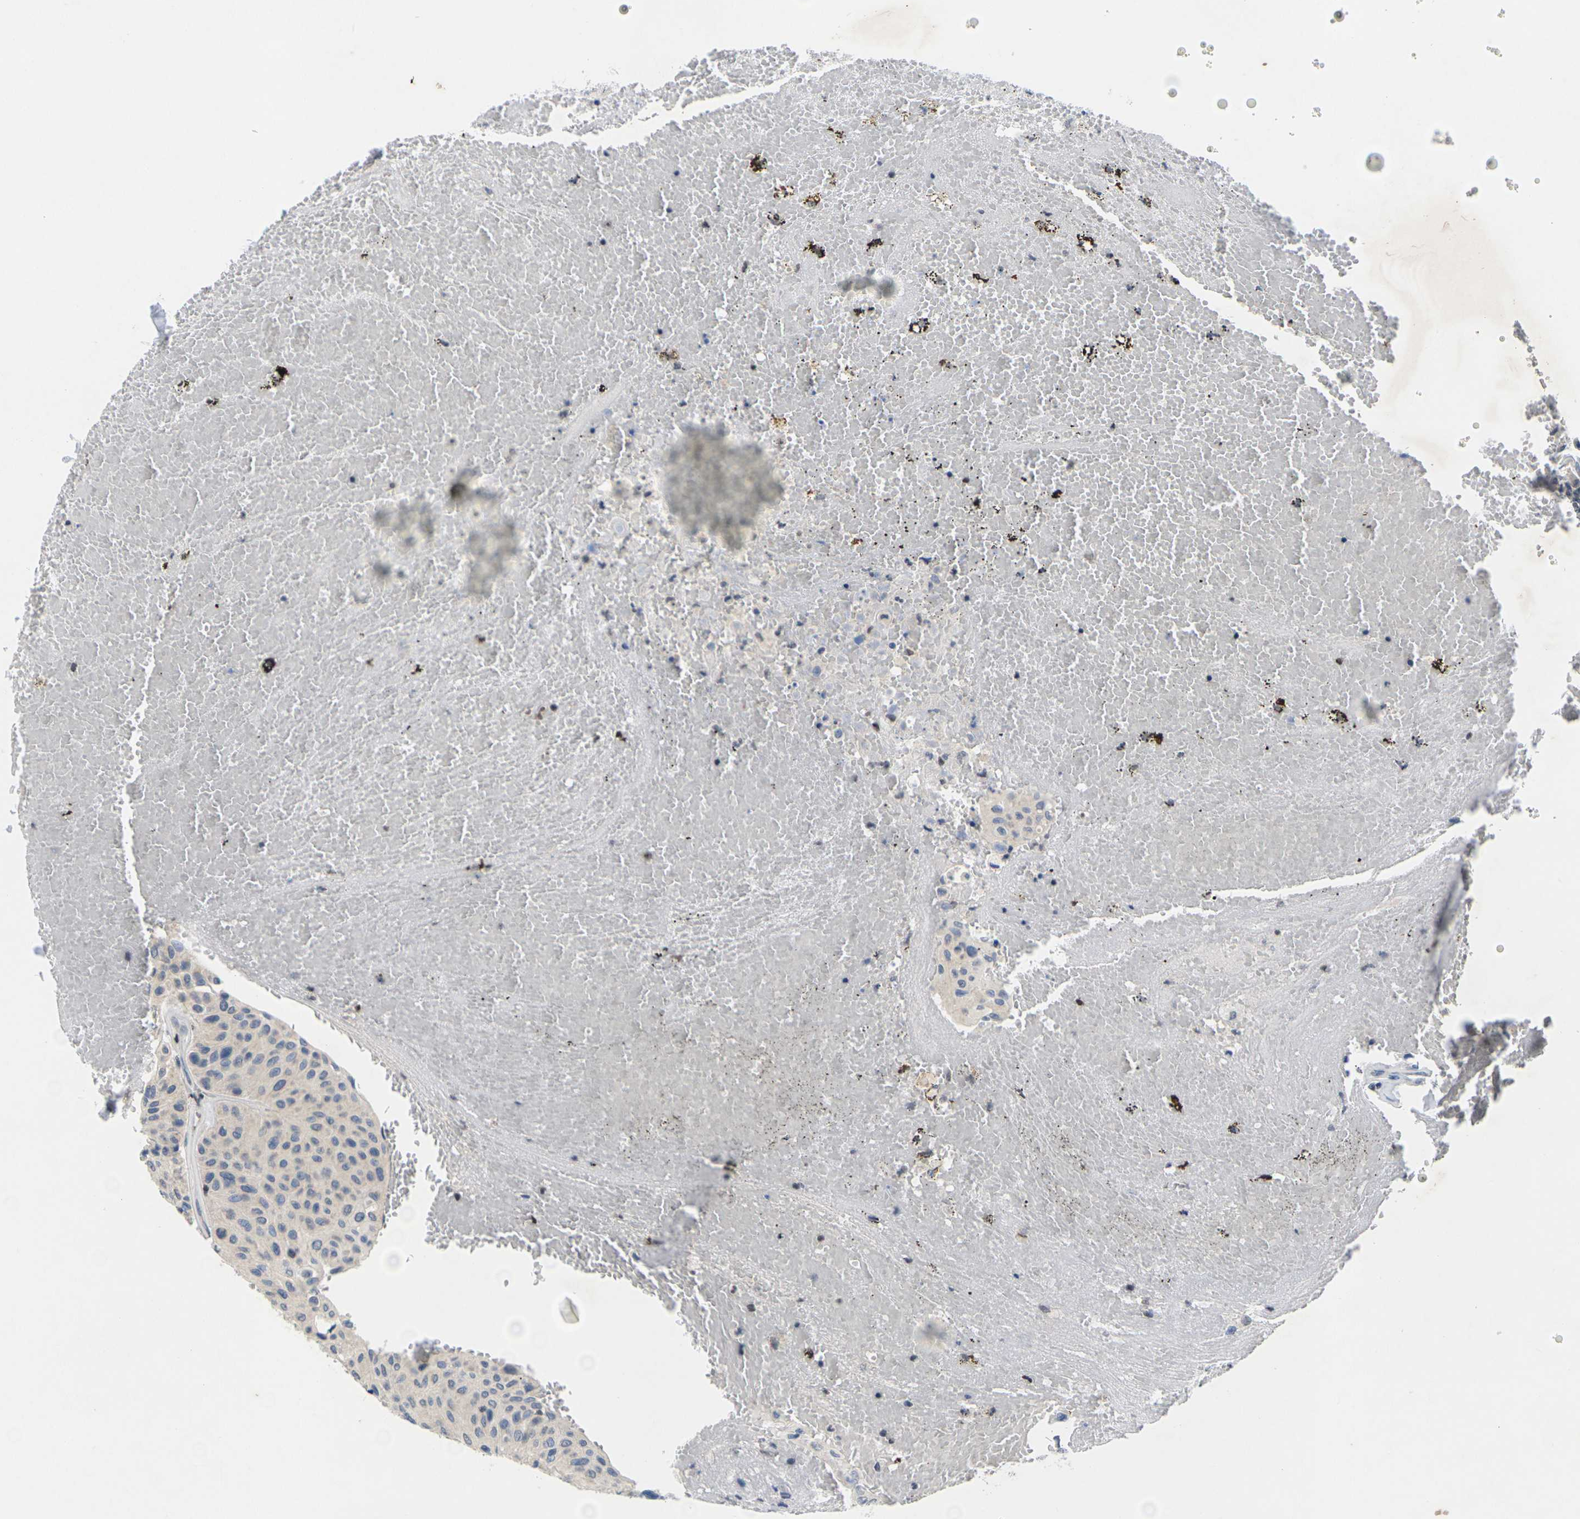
{"staining": {"intensity": "negative", "quantity": "none", "location": "none"}, "tissue": "urothelial cancer", "cell_type": "Tumor cells", "image_type": "cancer", "snomed": [{"axis": "morphology", "description": "Urothelial carcinoma, High grade"}, {"axis": "topography", "description": "Urinary bladder"}], "caption": "High-grade urothelial carcinoma stained for a protein using IHC exhibits no expression tumor cells.", "gene": "IKZF1", "patient": {"sex": "male", "age": 66}}